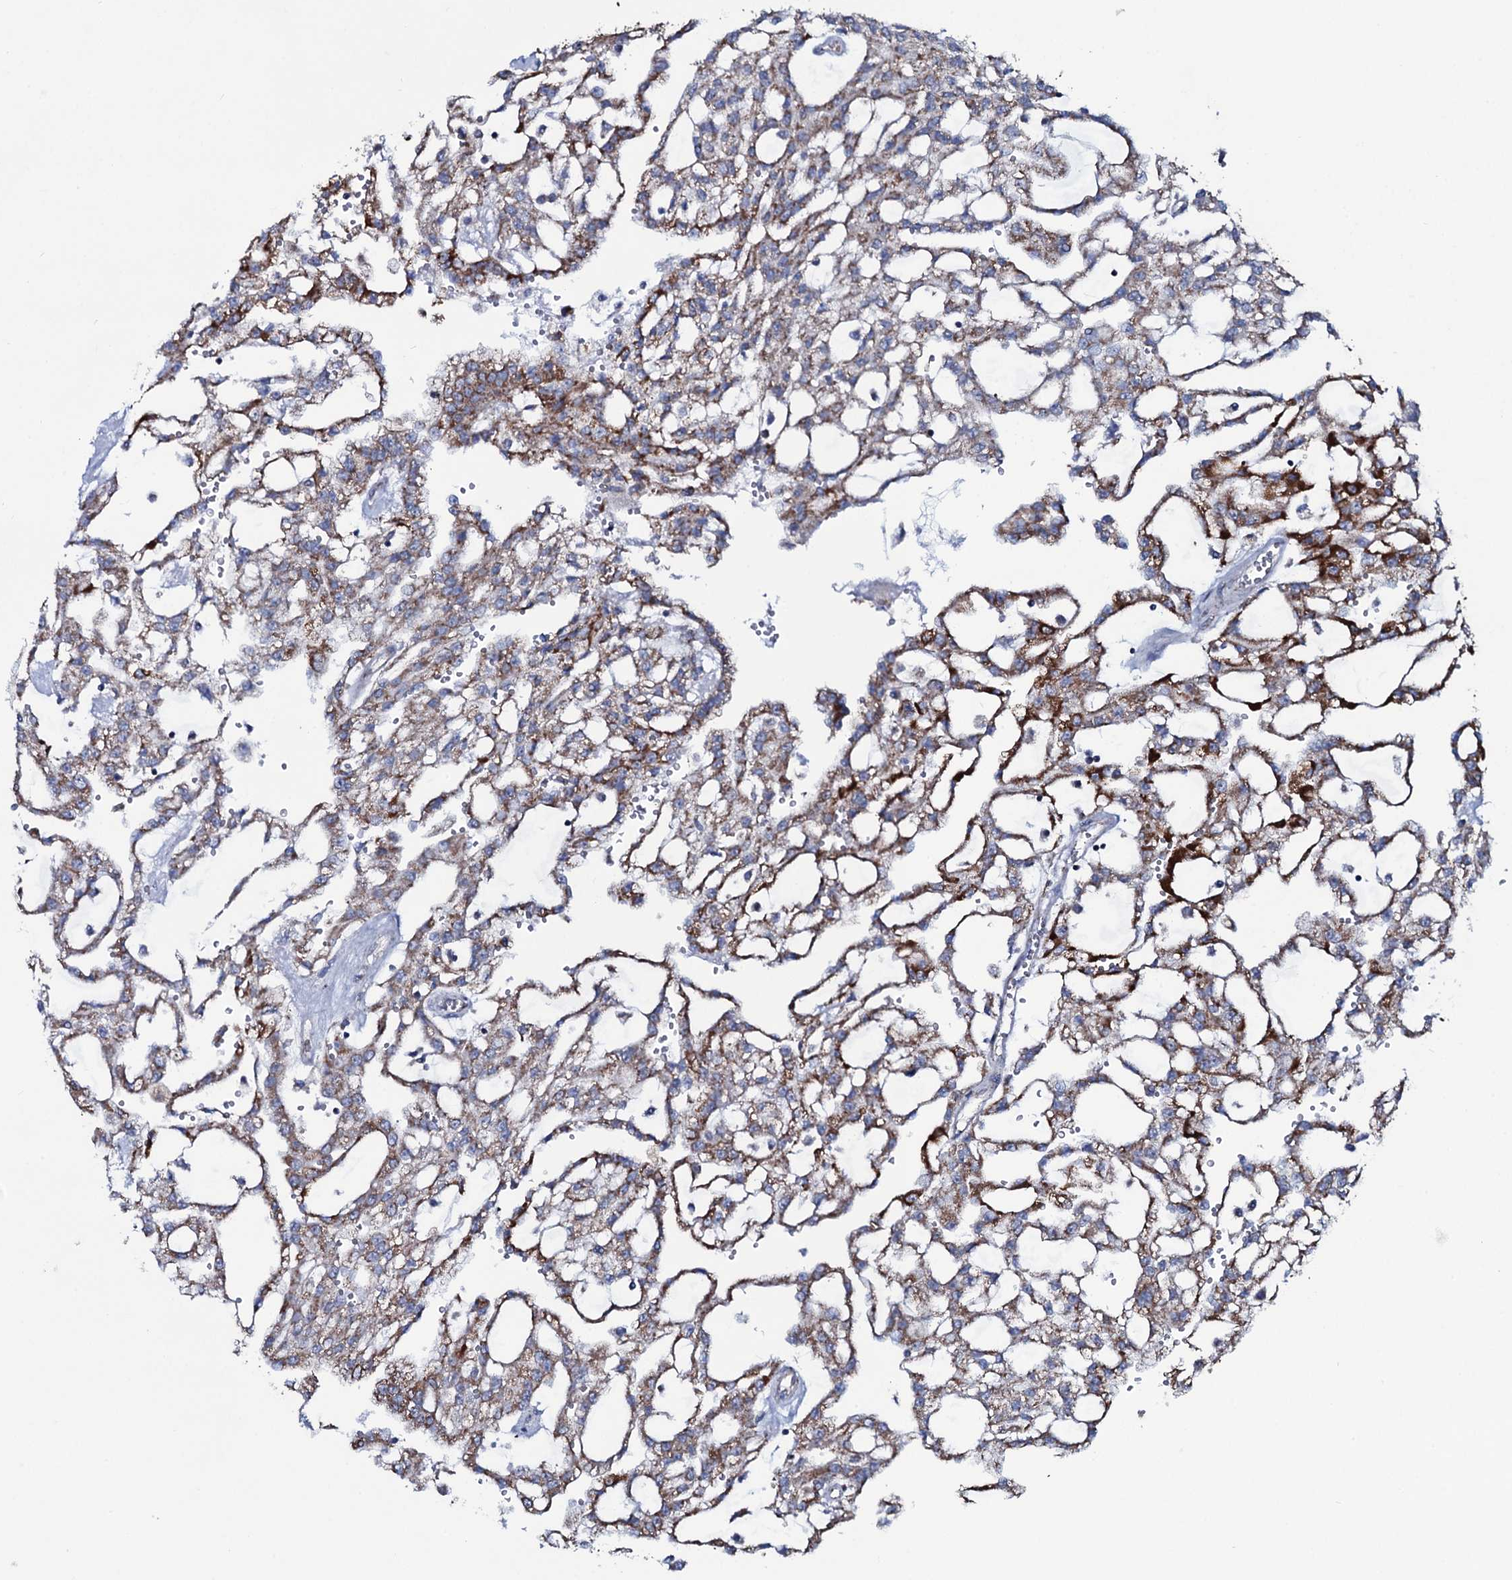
{"staining": {"intensity": "moderate", "quantity": ">75%", "location": "cytoplasmic/membranous"}, "tissue": "renal cancer", "cell_type": "Tumor cells", "image_type": "cancer", "snomed": [{"axis": "morphology", "description": "Adenocarcinoma, NOS"}, {"axis": "topography", "description": "Kidney"}], "caption": "A micrograph of renal cancer (adenocarcinoma) stained for a protein shows moderate cytoplasmic/membranous brown staining in tumor cells.", "gene": "MRPS35", "patient": {"sex": "male", "age": 63}}